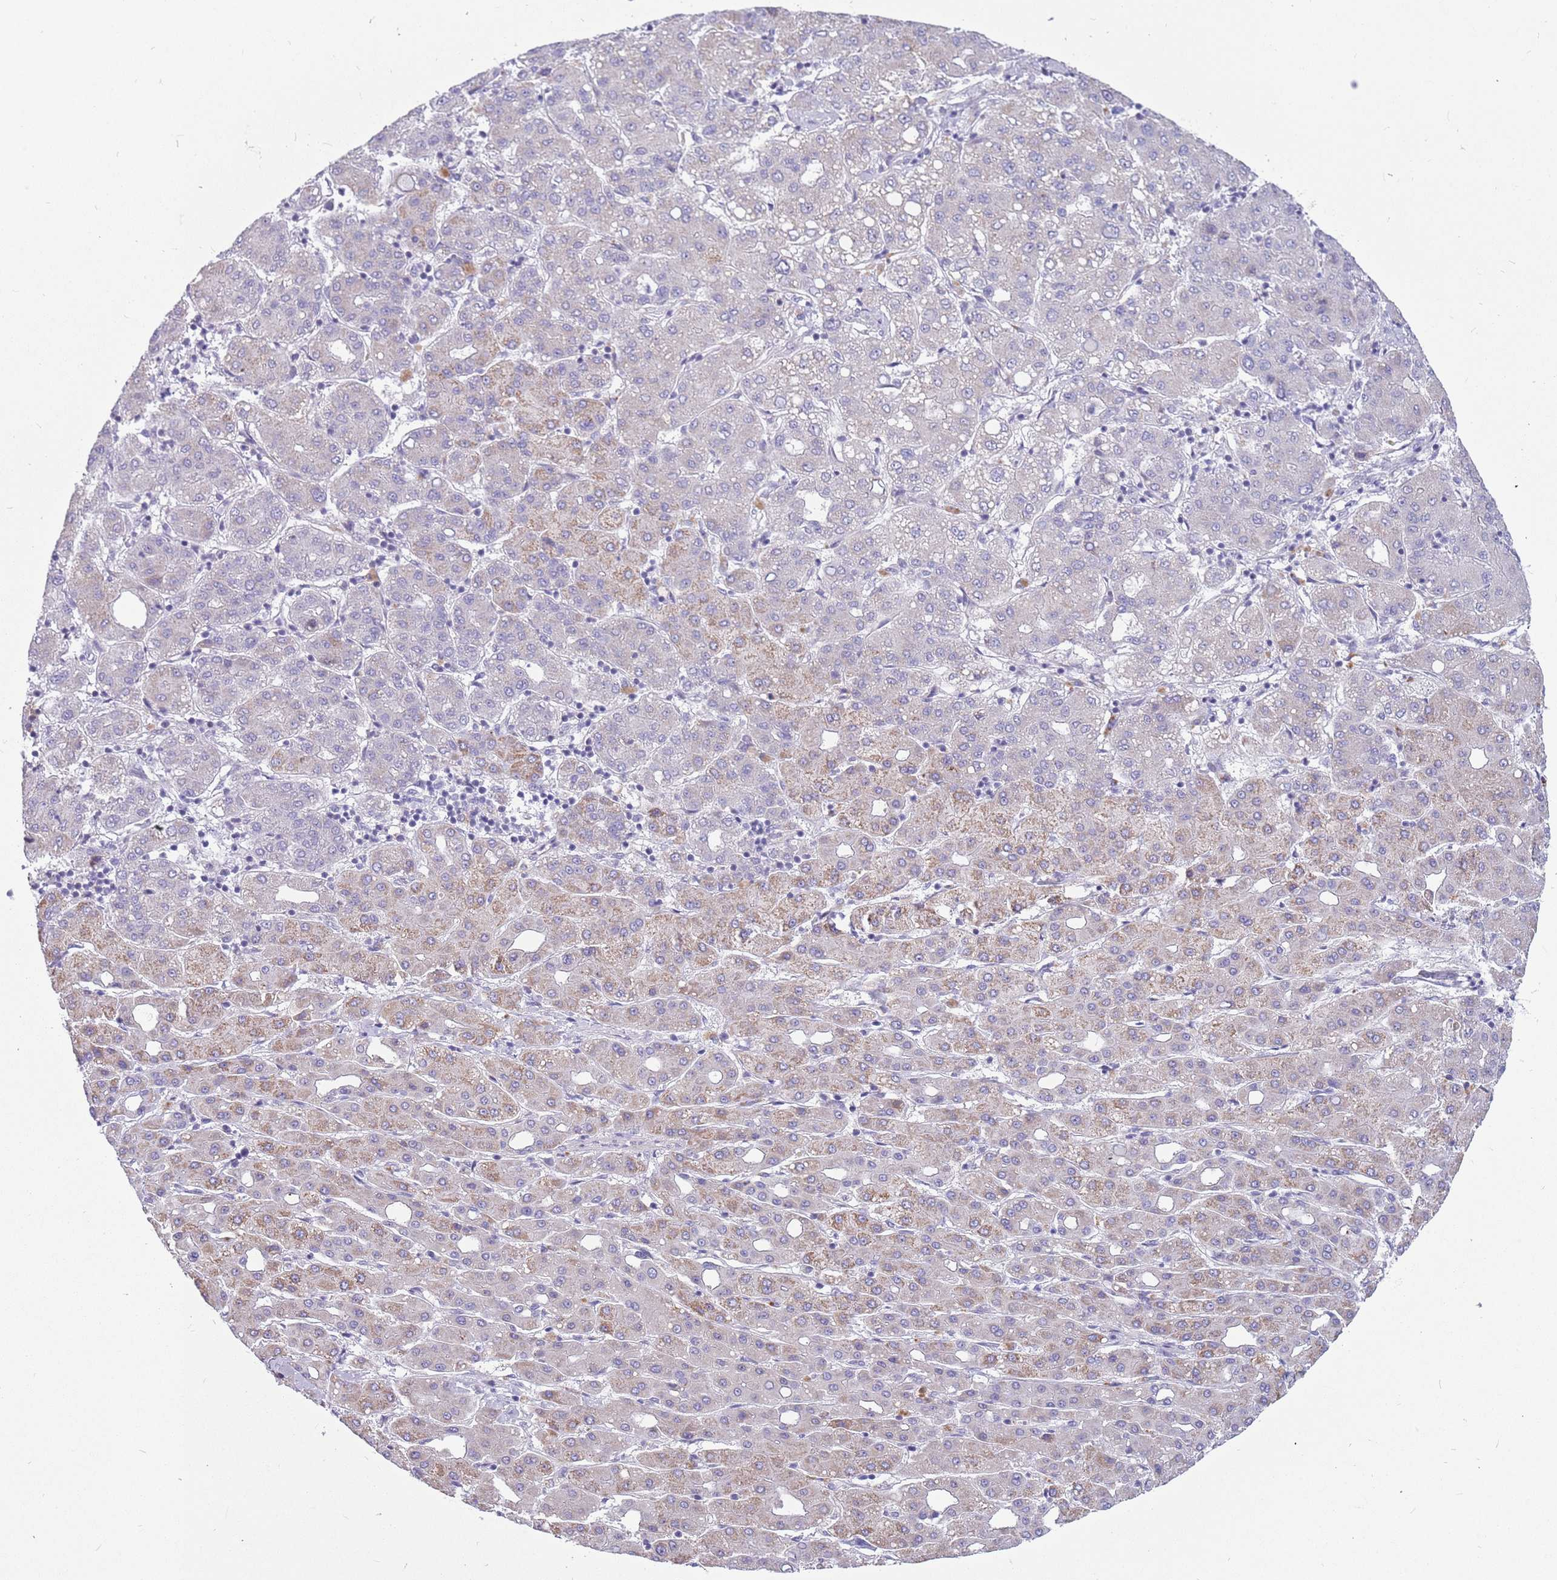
{"staining": {"intensity": "moderate", "quantity": "<25%", "location": "cytoplasmic/membranous"}, "tissue": "liver cancer", "cell_type": "Tumor cells", "image_type": "cancer", "snomed": [{"axis": "morphology", "description": "Carcinoma, Hepatocellular, NOS"}, {"axis": "topography", "description": "Liver"}], "caption": "High-magnification brightfield microscopy of hepatocellular carcinoma (liver) stained with DAB (3,3'-diaminobenzidine) (brown) and counterstained with hematoxylin (blue). tumor cells exhibit moderate cytoplasmic/membranous staining is identified in about<25% of cells.", "gene": "DDHD1", "patient": {"sex": "male", "age": 65}}